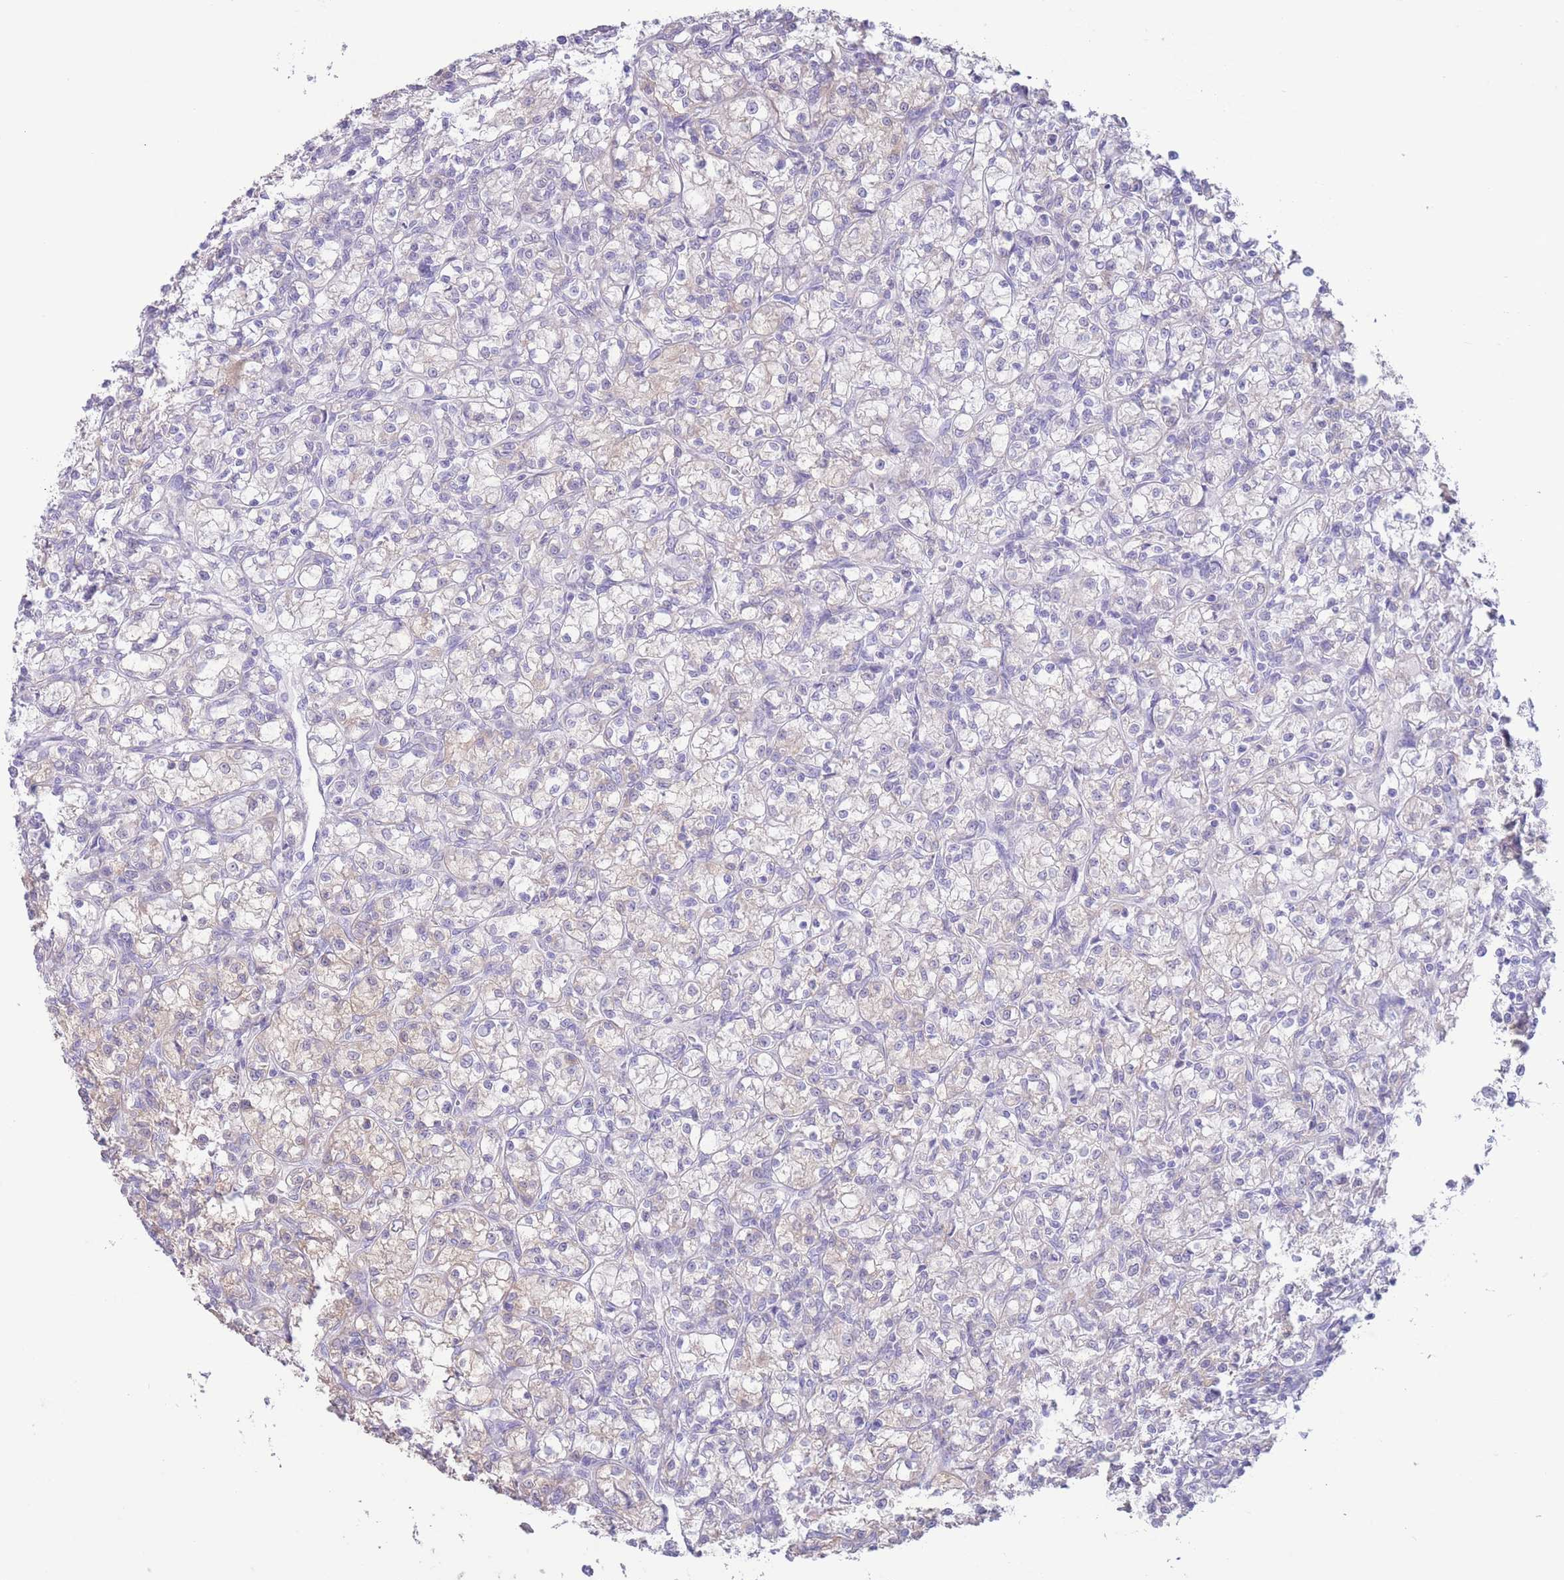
{"staining": {"intensity": "weak", "quantity": "<25%", "location": "cytoplasmic/membranous"}, "tissue": "renal cancer", "cell_type": "Tumor cells", "image_type": "cancer", "snomed": [{"axis": "morphology", "description": "Adenocarcinoma, NOS"}, {"axis": "topography", "description": "Kidney"}], "caption": "The micrograph reveals no staining of tumor cells in adenocarcinoma (renal).", "gene": "FAH", "patient": {"sex": "female", "age": 59}}